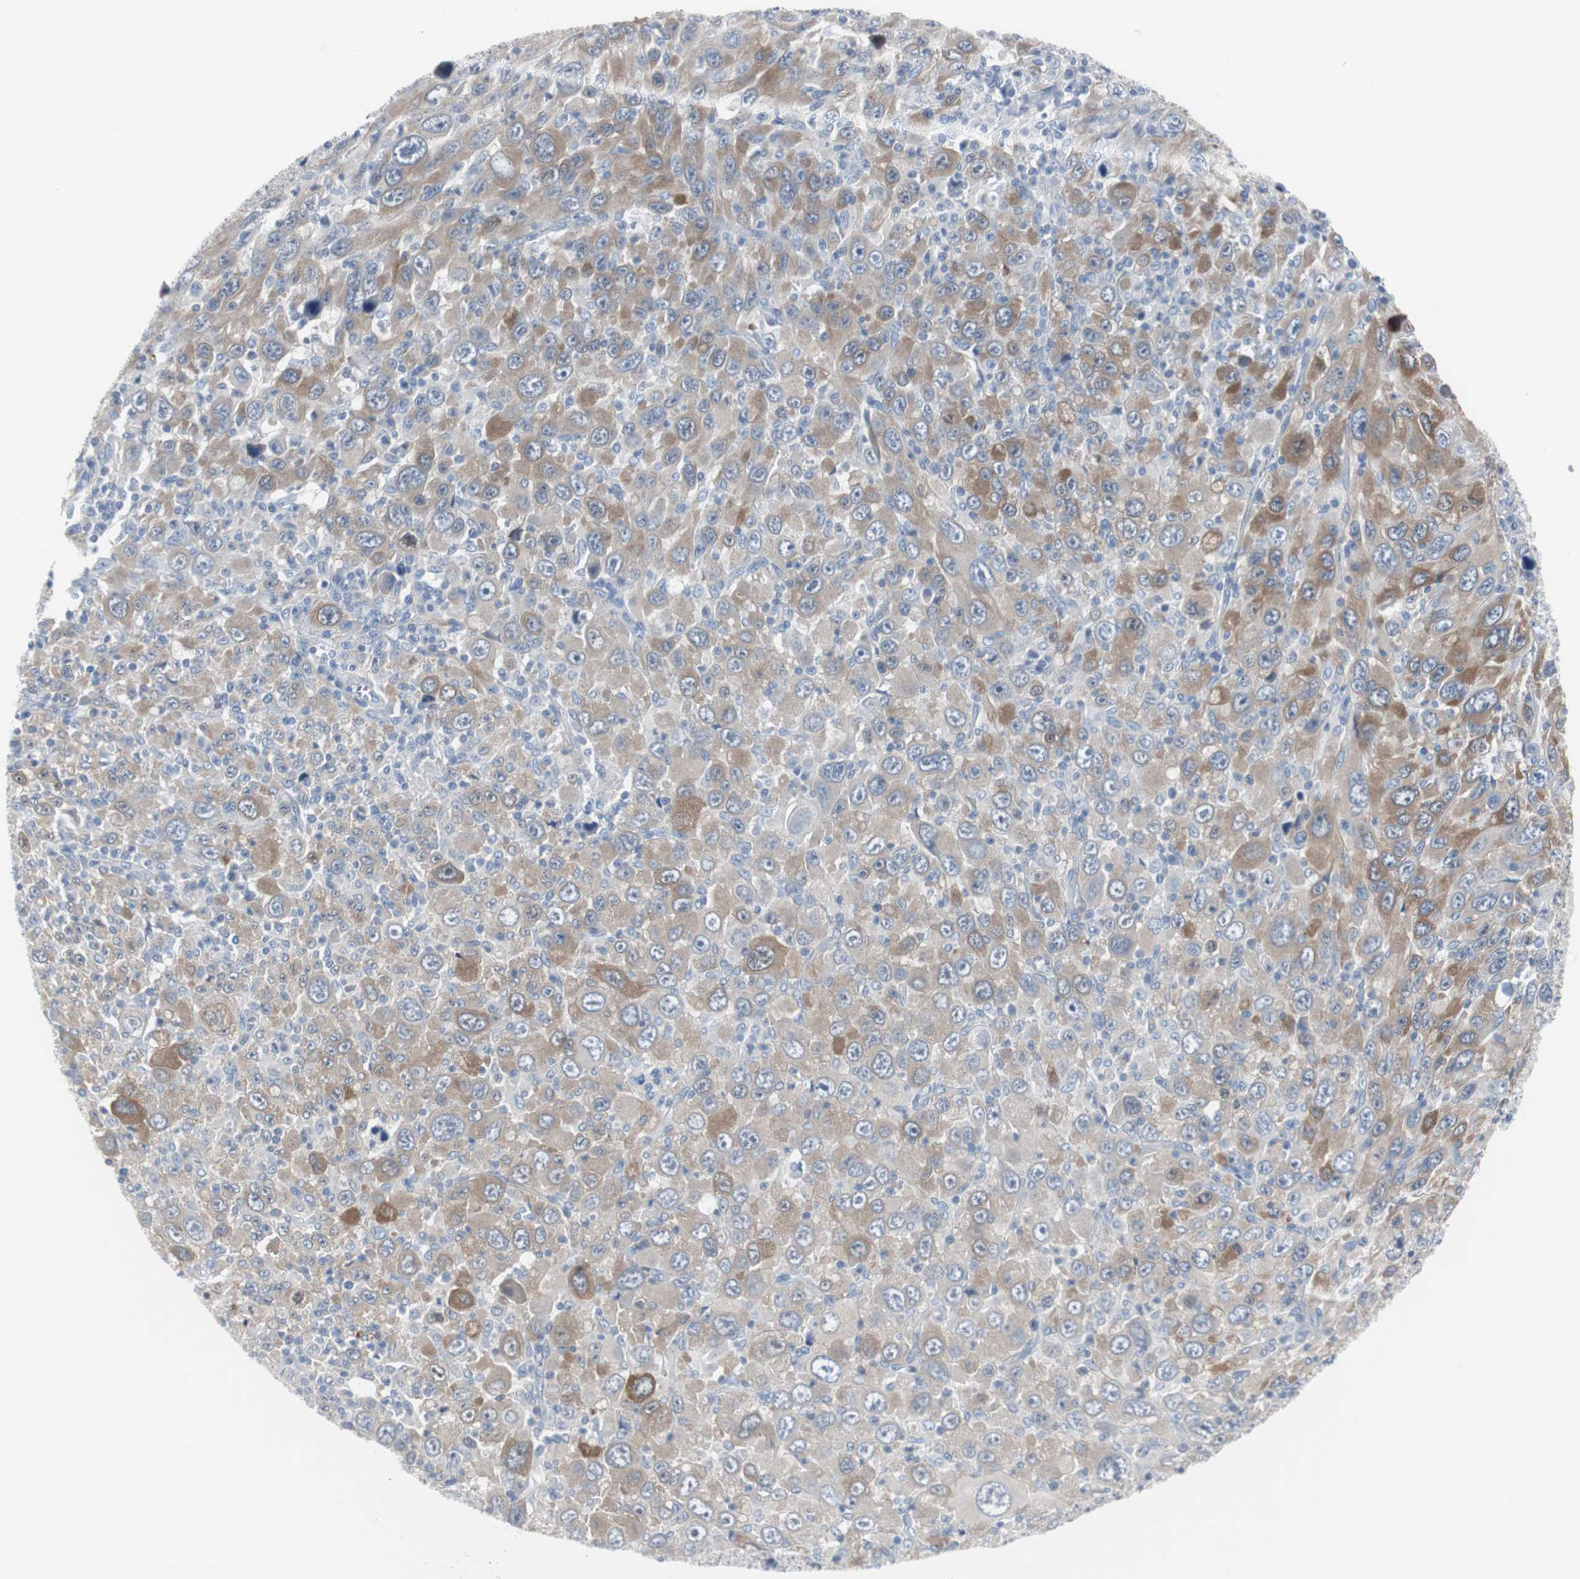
{"staining": {"intensity": "moderate", "quantity": ">75%", "location": "cytoplasmic/membranous"}, "tissue": "melanoma", "cell_type": "Tumor cells", "image_type": "cancer", "snomed": [{"axis": "morphology", "description": "Malignant melanoma, Metastatic site"}, {"axis": "topography", "description": "Skin"}], "caption": "Moderate cytoplasmic/membranous positivity is identified in about >75% of tumor cells in malignant melanoma (metastatic site).", "gene": "RASA1", "patient": {"sex": "female", "age": 56}}